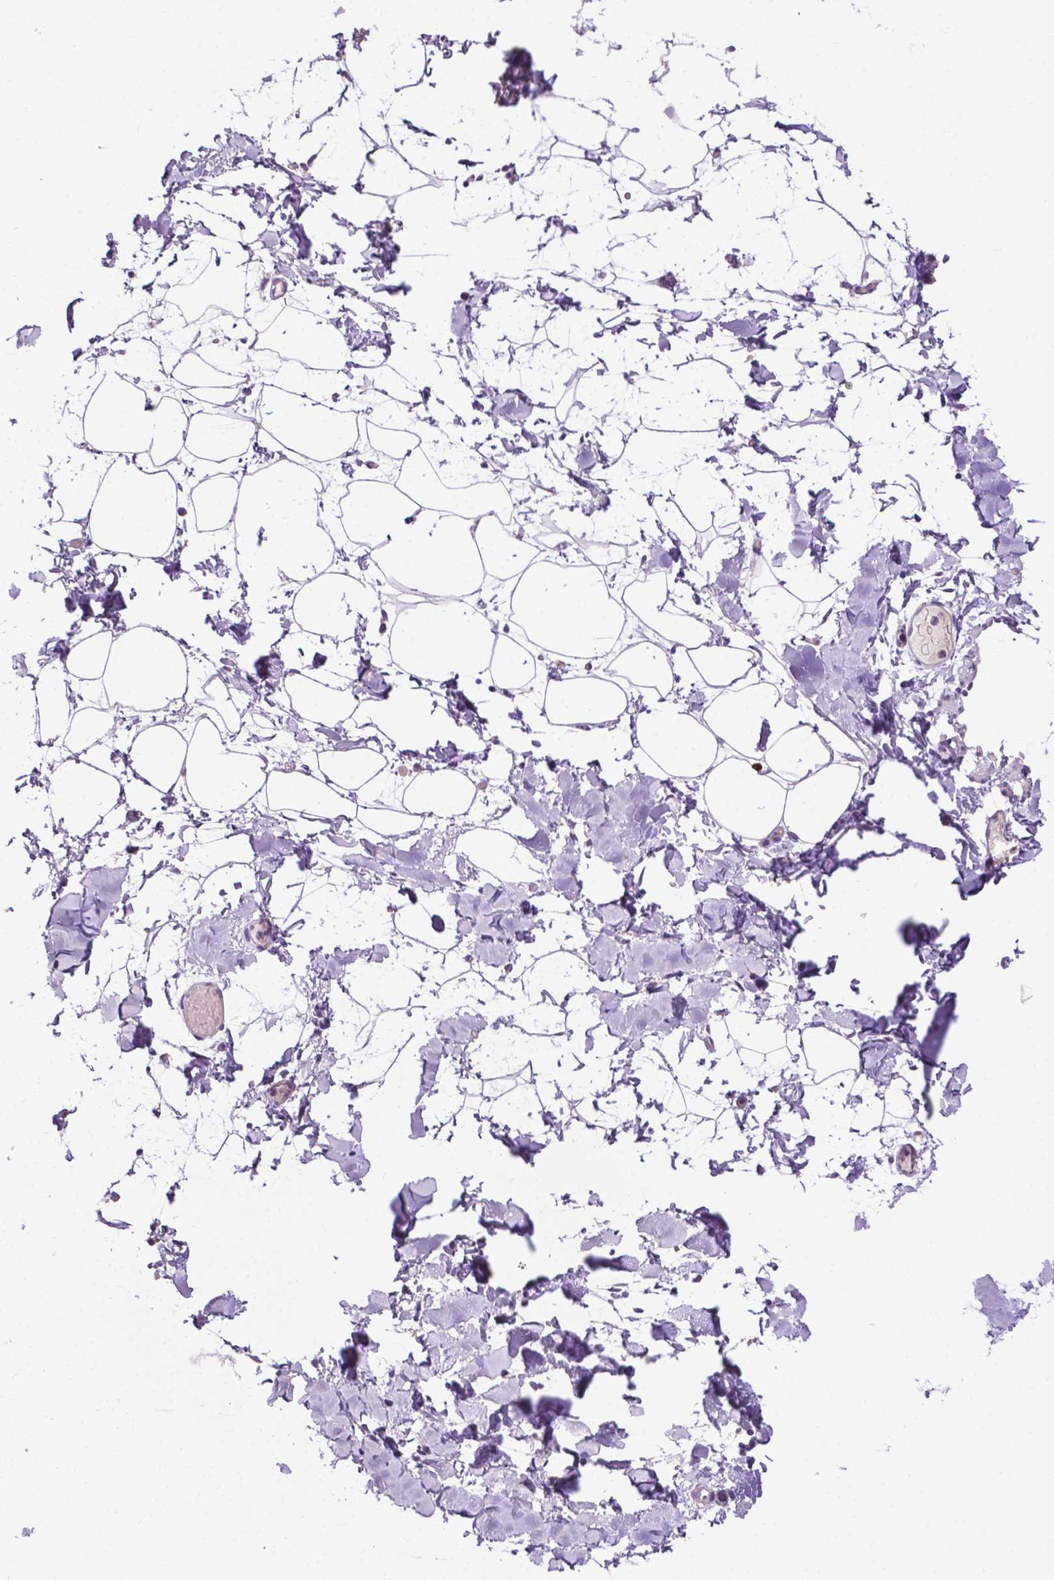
{"staining": {"intensity": "negative", "quantity": "none", "location": "none"}, "tissue": "adipose tissue", "cell_type": "Adipocytes", "image_type": "normal", "snomed": [{"axis": "morphology", "description": "Normal tissue, NOS"}, {"axis": "topography", "description": "Gallbladder"}, {"axis": "topography", "description": "Peripheral nerve tissue"}], "caption": "Adipocytes show no significant staining in unremarkable adipose tissue. Nuclei are stained in blue.", "gene": "MMP27", "patient": {"sex": "female", "age": 45}}